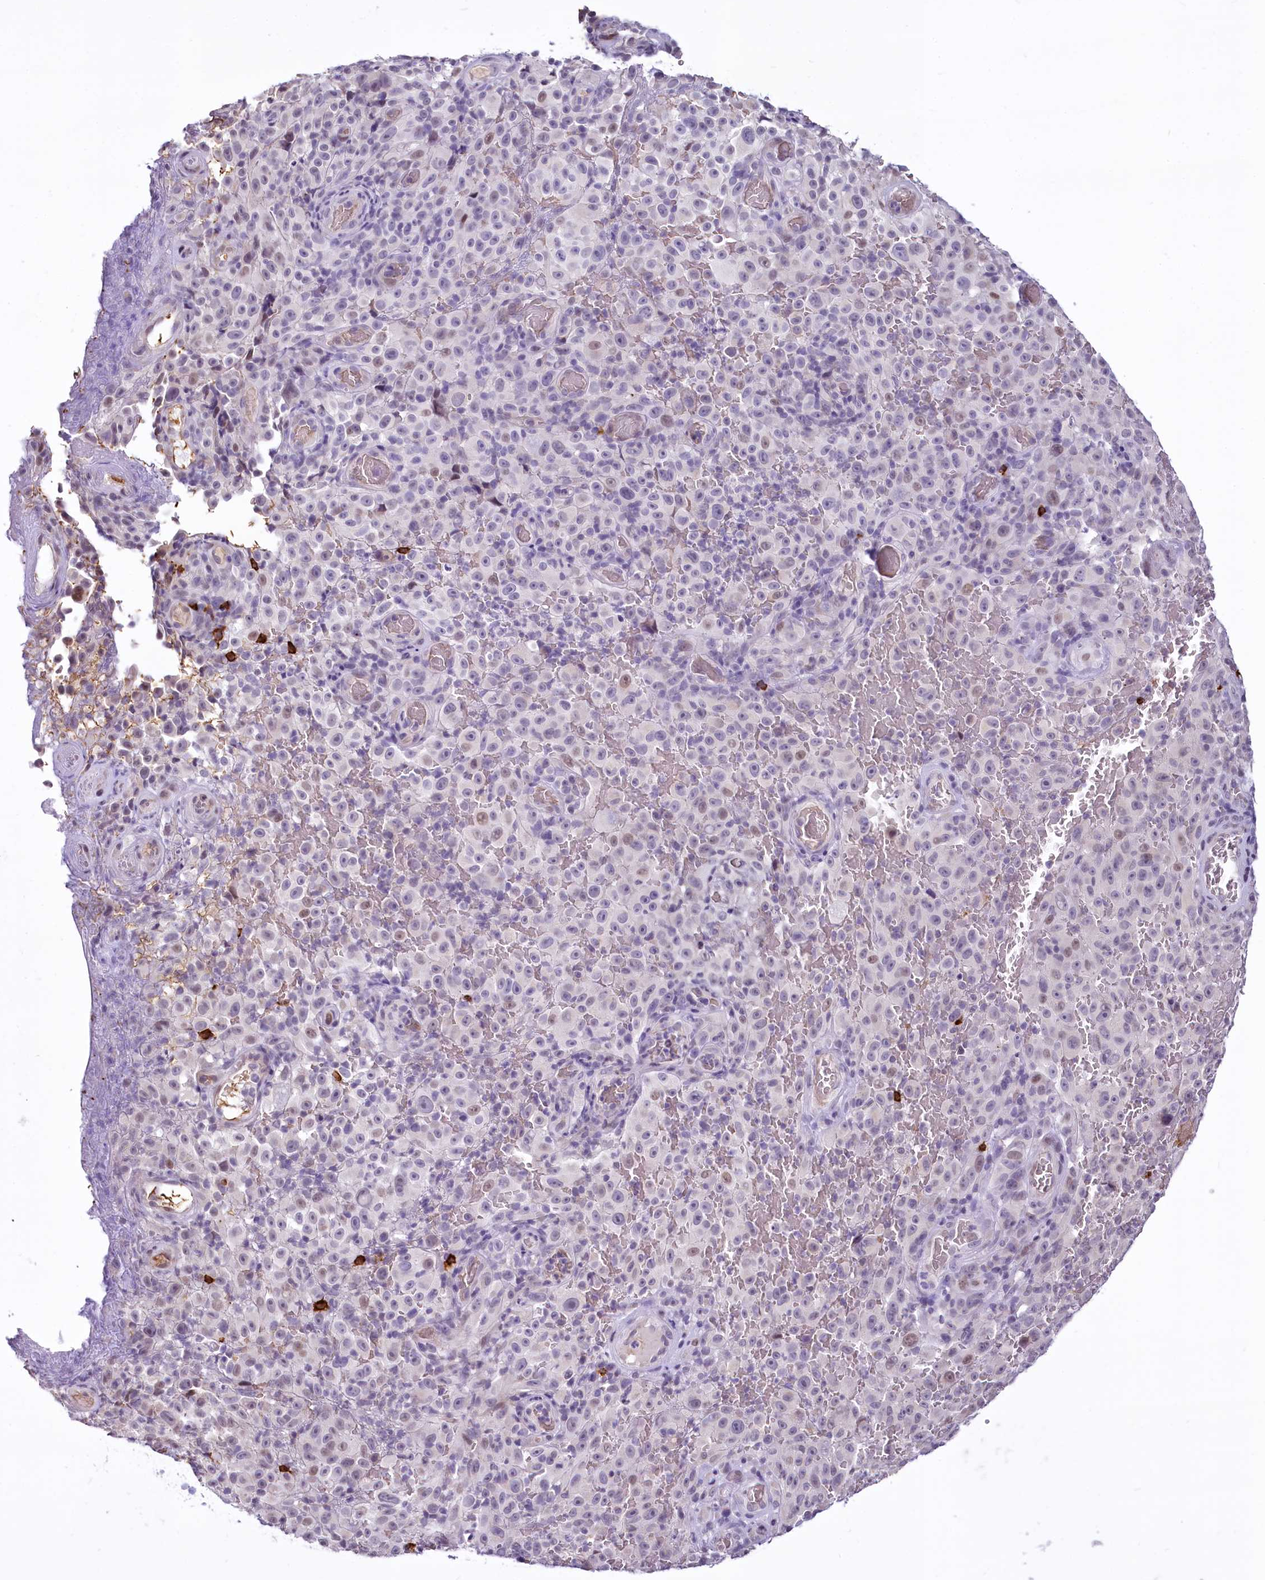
{"staining": {"intensity": "negative", "quantity": "none", "location": "none"}, "tissue": "melanoma", "cell_type": "Tumor cells", "image_type": "cancer", "snomed": [{"axis": "morphology", "description": "Malignant melanoma, NOS"}, {"axis": "topography", "description": "Skin"}], "caption": "High magnification brightfield microscopy of melanoma stained with DAB (3,3'-diaminobenzidine) (brown) and counterstained with hematoxylin (blue): tumor cells show no significant expression. The staining was performed using DAB to visualize the protein expression in brown, while the nuclei were stained in blue with hematoxylin (Magnification: 20x).", "gene": "BANK1", "patient": {"sex": "female", "age": 82}}